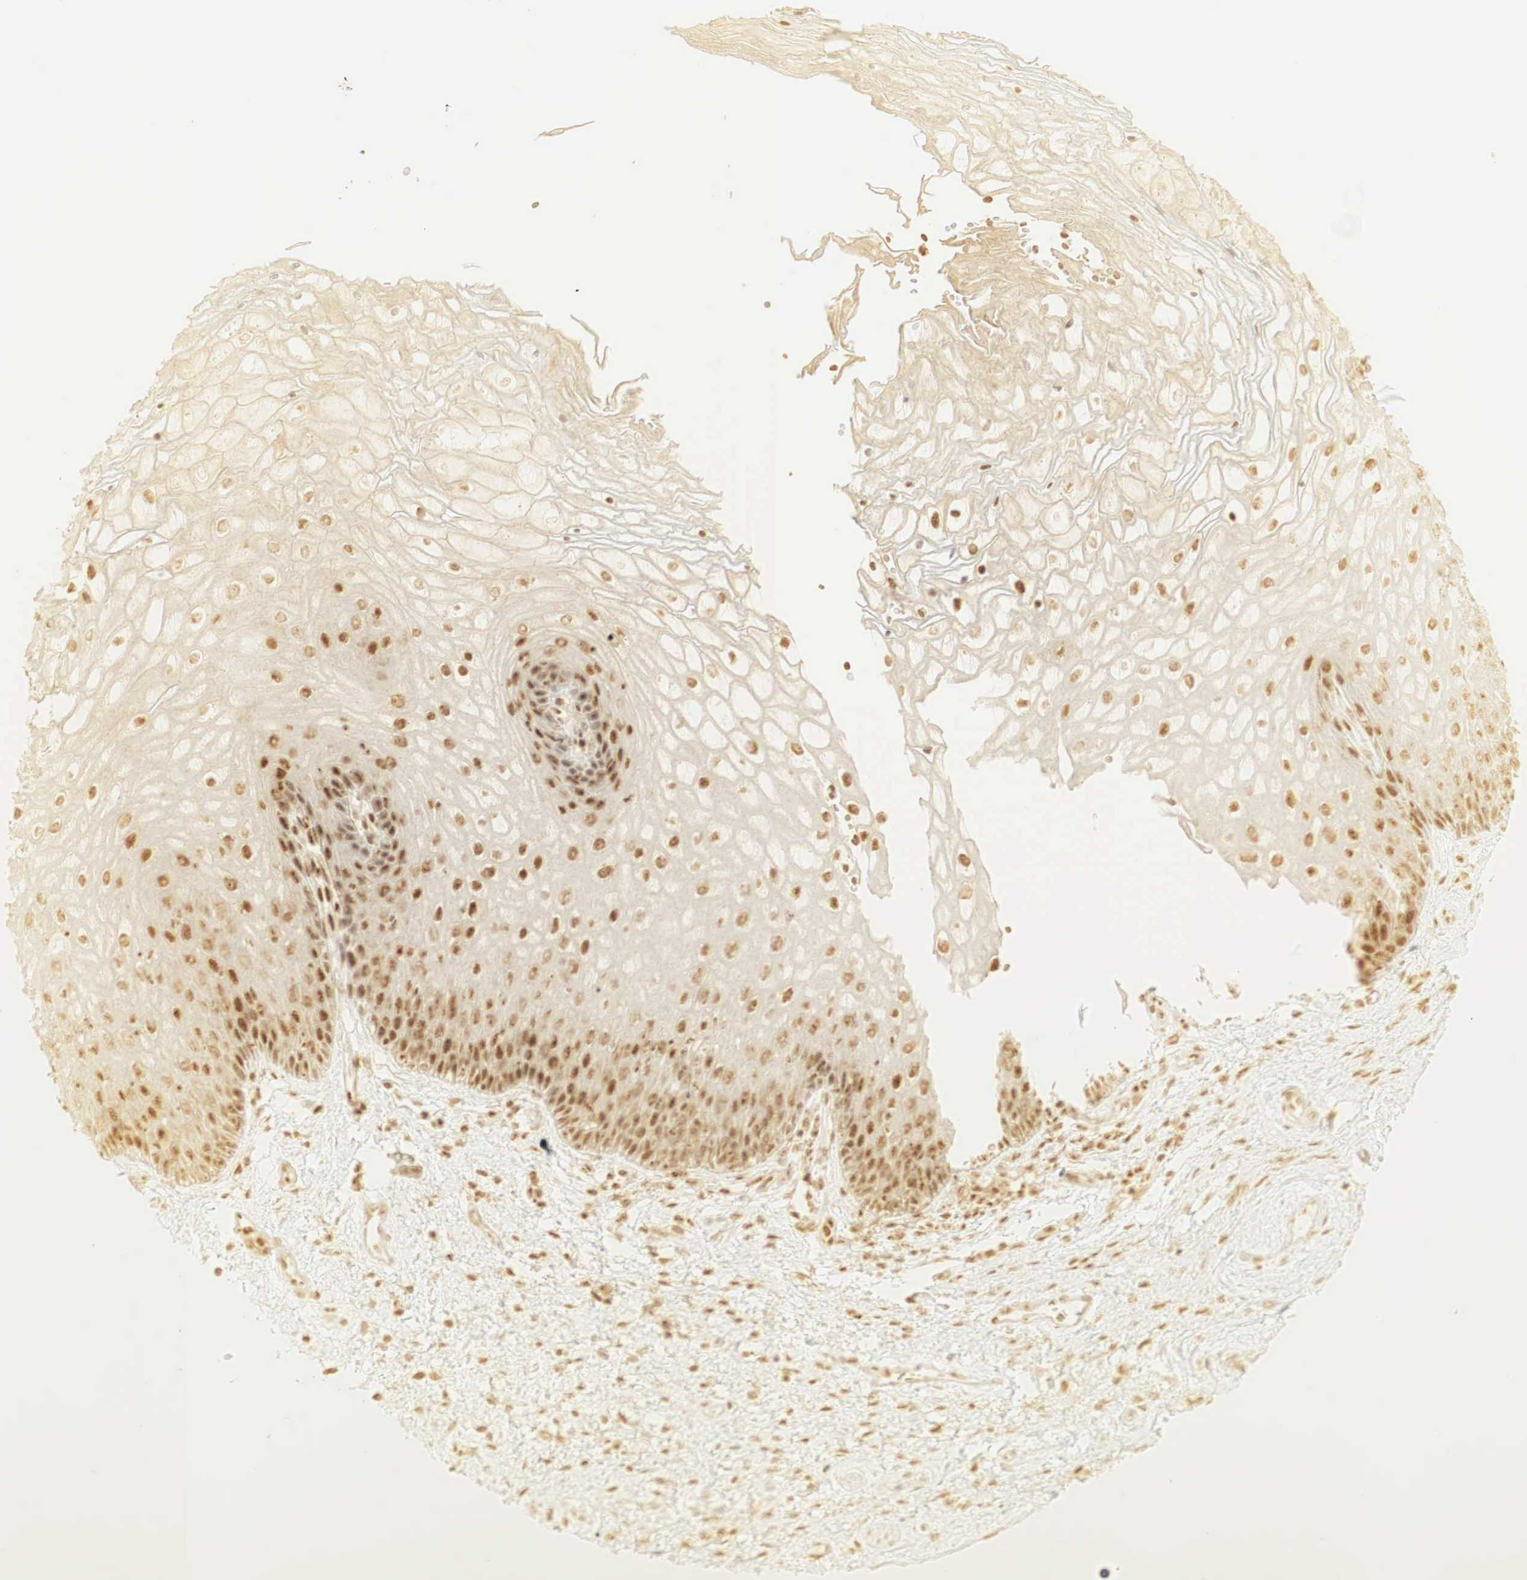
{"staining": {"intensity": "moderate", "quantity": ">75%", "location": "cytoplasmic/membranous,nuclear"}, "tissue": "vagina", "cell_type": "Squamous epithelial cells", "image_type": "normal", "snomed": [{"axis": "morphology", "description": "Normal tissue, NOS"}, {"axis": "topography", "description": "Vagina"}], "caption": "A high-resolution image shows immunohistochemistry (IHC) staining of normal vagina, which demonstrates moderate cytoplasmic/membranous,nuclear expression in about >75% of squamous epithelial cells.", "gene": "RNF113A", "patient": {"sex": "female", "age": 34}}